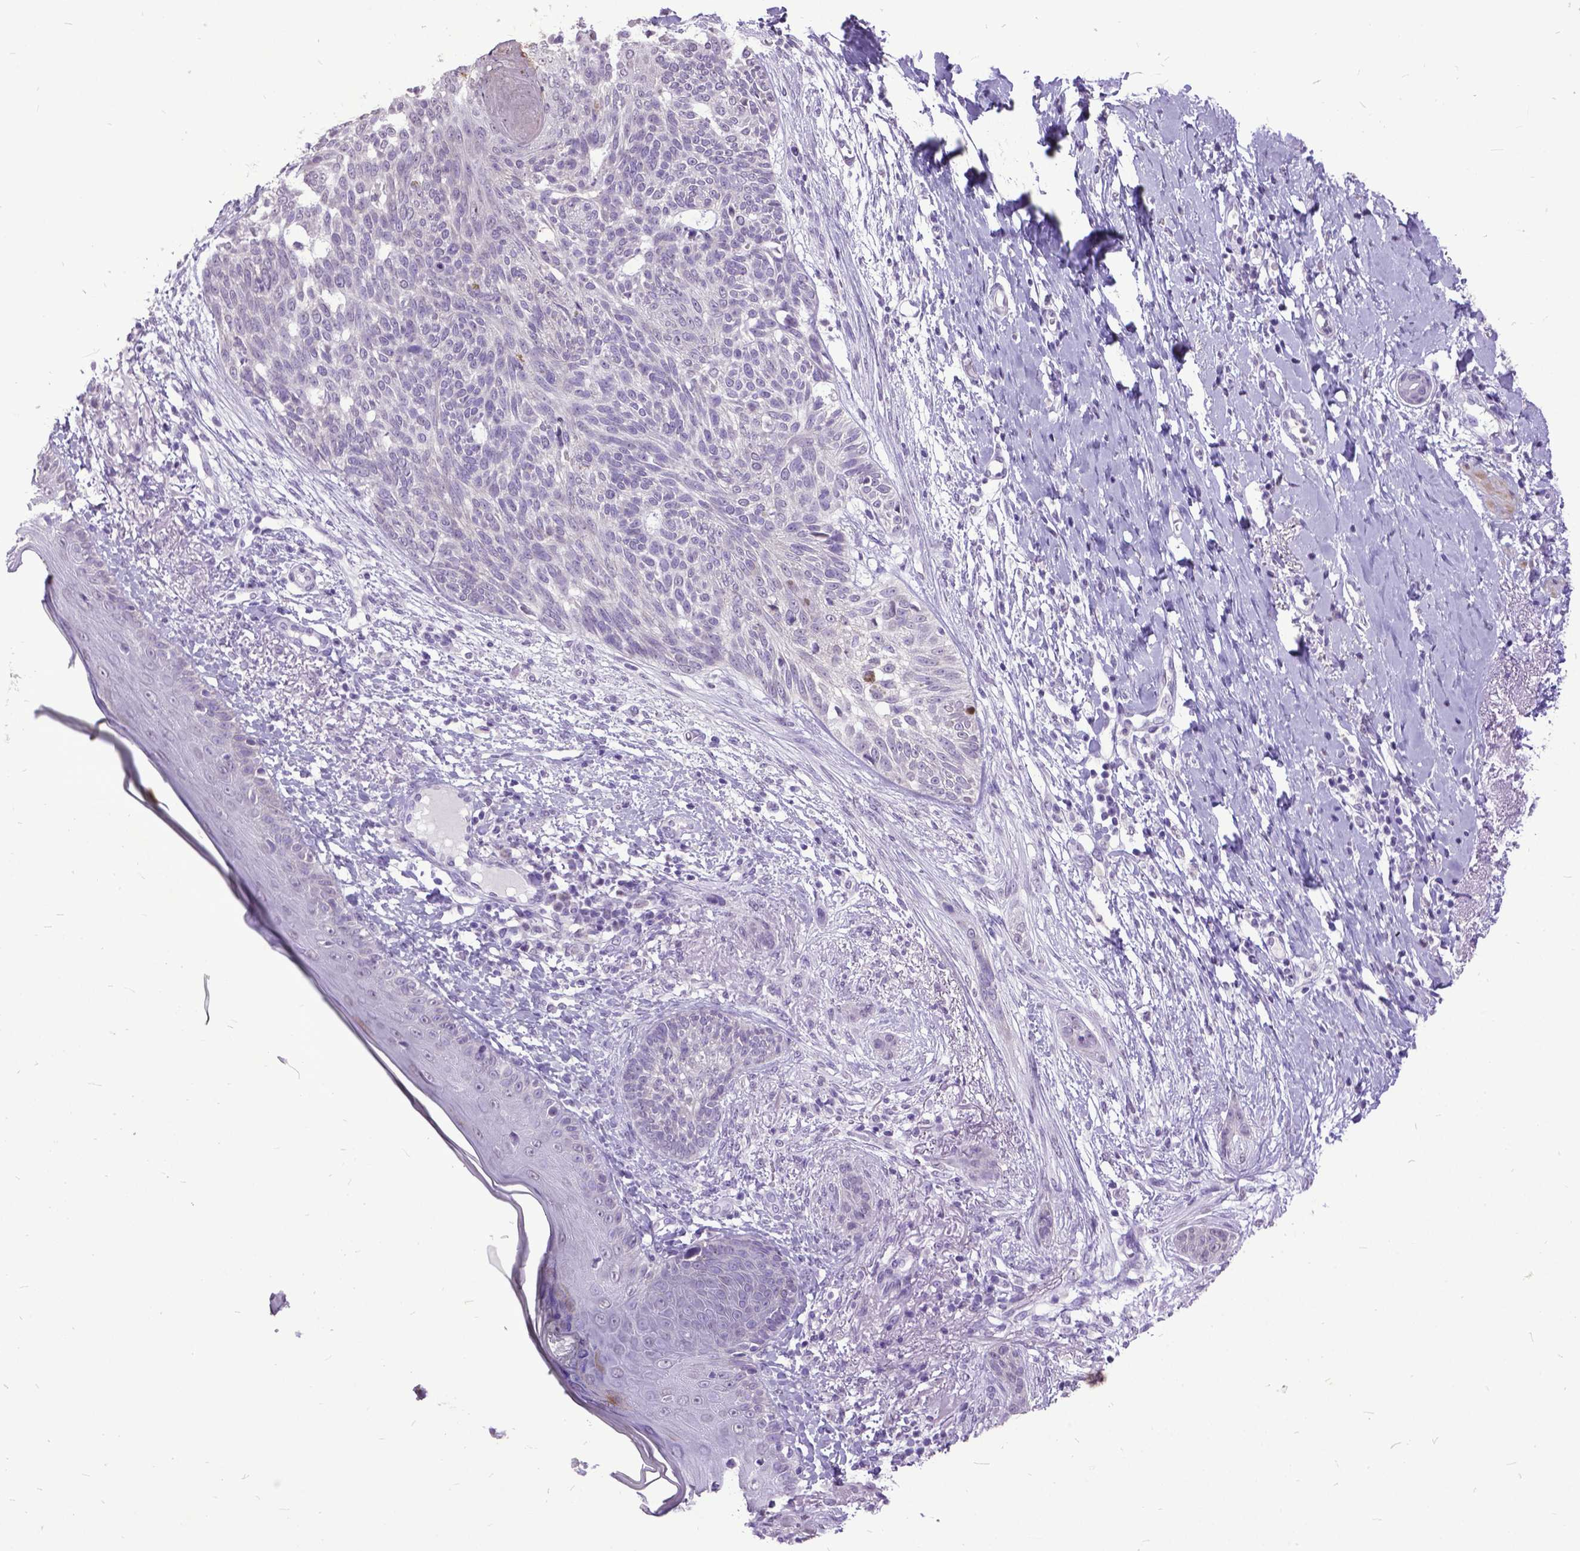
{"staining": {"intensity": "negative", "quantity": "none", "location": "none"}, "tissue": "skin cancer", "cell_type": "Tumor cells", "image_type": "cancer", "snomed": [{"axis": "morphology", "description": "Normal tissue, NOS"}, {"axis": "morphology", "description": "Basal cell carcinoma"}, {"axis": "topography", "description": "Skin"}], "caption": "Immunohistochemistry micrograph of neoplastic tissue: skin cancer (basal cell carcinoma) stained with DAB exhibits no significant protein expression in tumor cells.", "gene": "MARCHF10", "patient": {"sex": "male", "age": 84}}